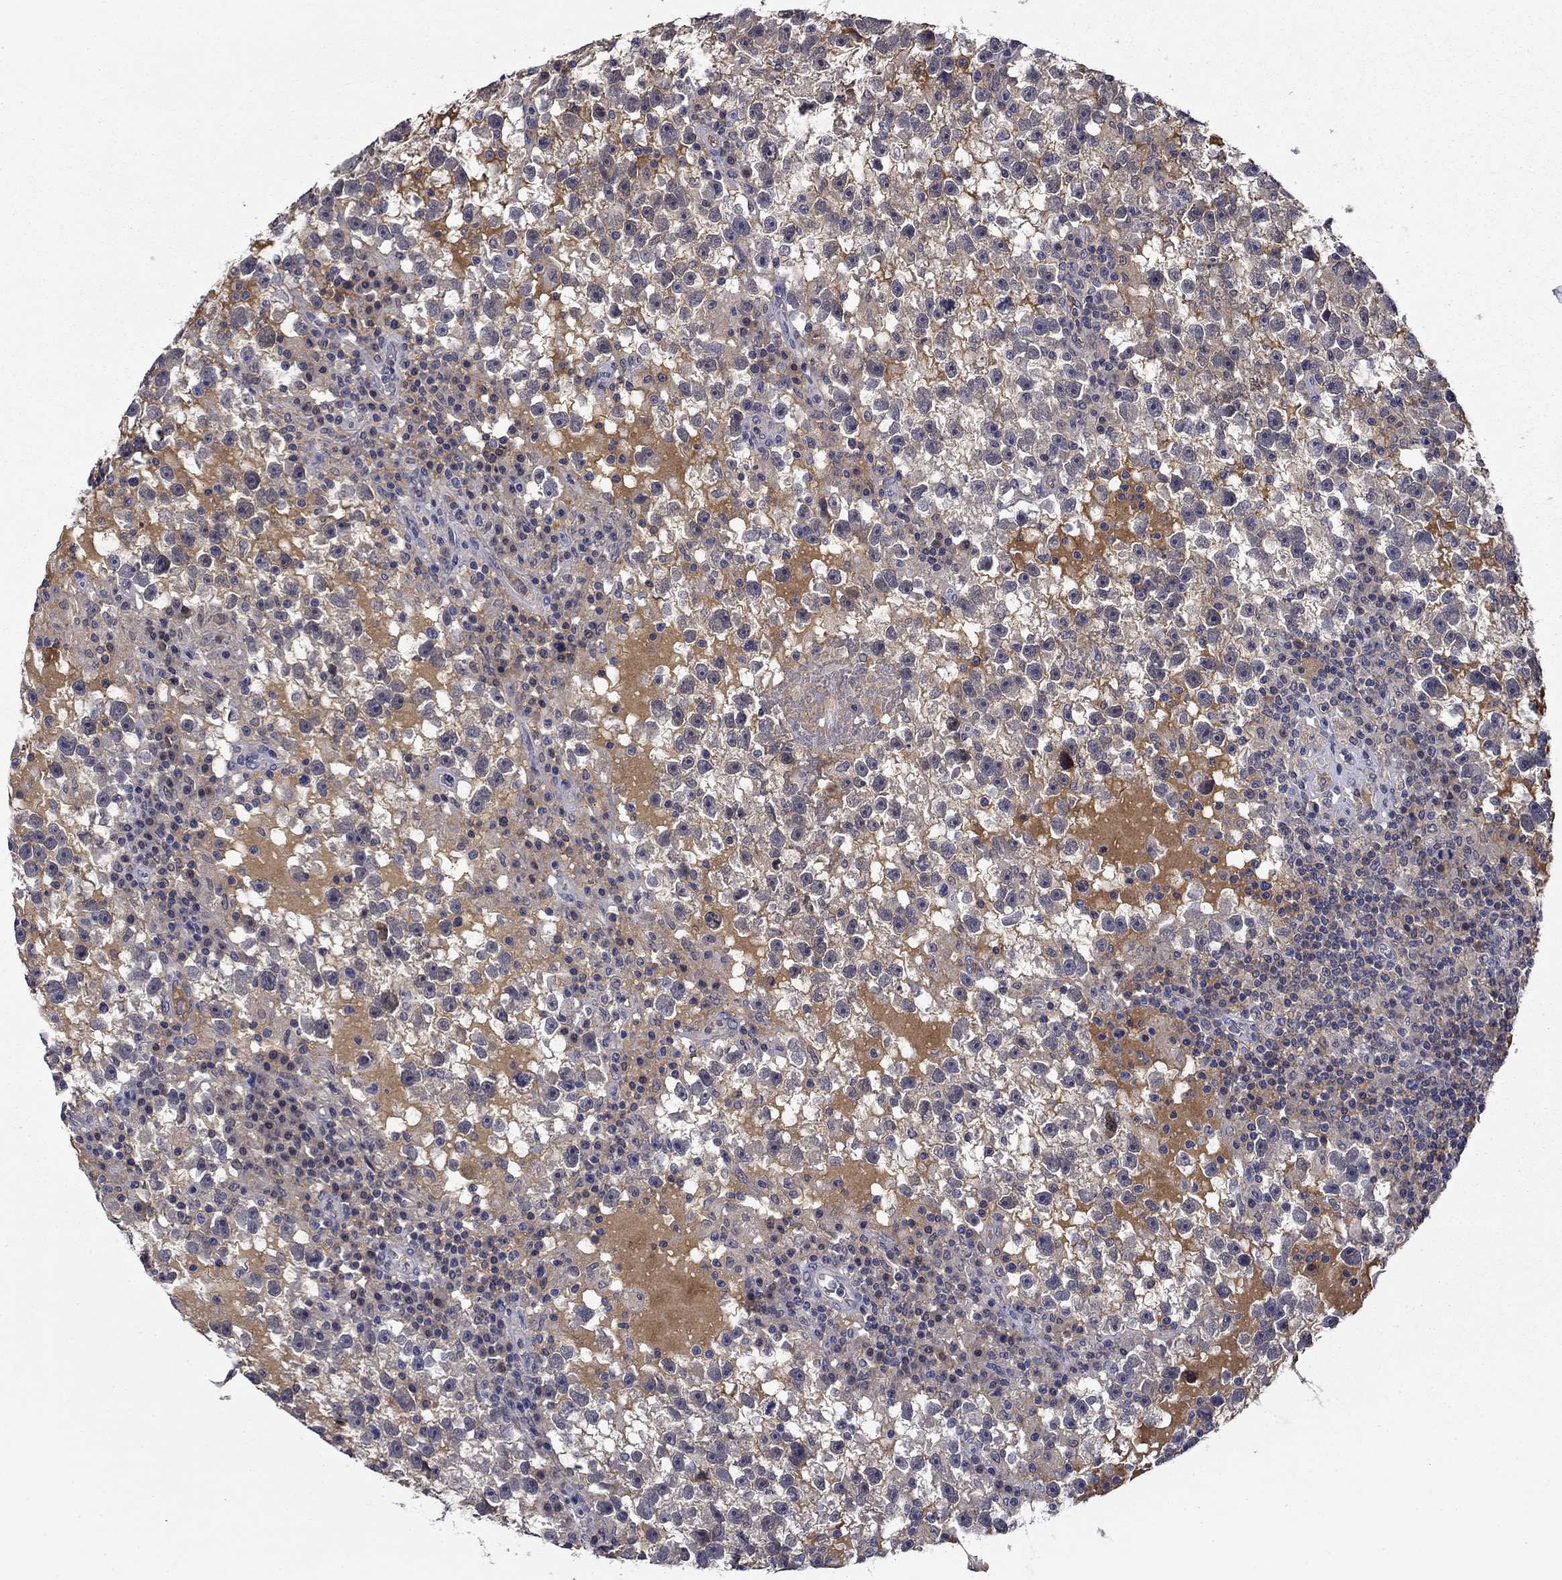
{"staining": {"intensity": "negative", "quantity": "none", "location": "none"}, "tissue": "testis cancer", "cell_type": "Tumor cells", "image_type": "cancer", "snomed": [{"axis": "morphology", "description": "Seminoma, NOS"}, {"axis": "topography", "description": "Testis"}], "caption": "An immunohistochemistry (IHC) photomicrograph of testis cancer (seminoma) is shown. There is no staining in tumor cells of testis cancer (seminoma).", "gene": "DDTL", "patient": {"sex": "male", "age": 47}}